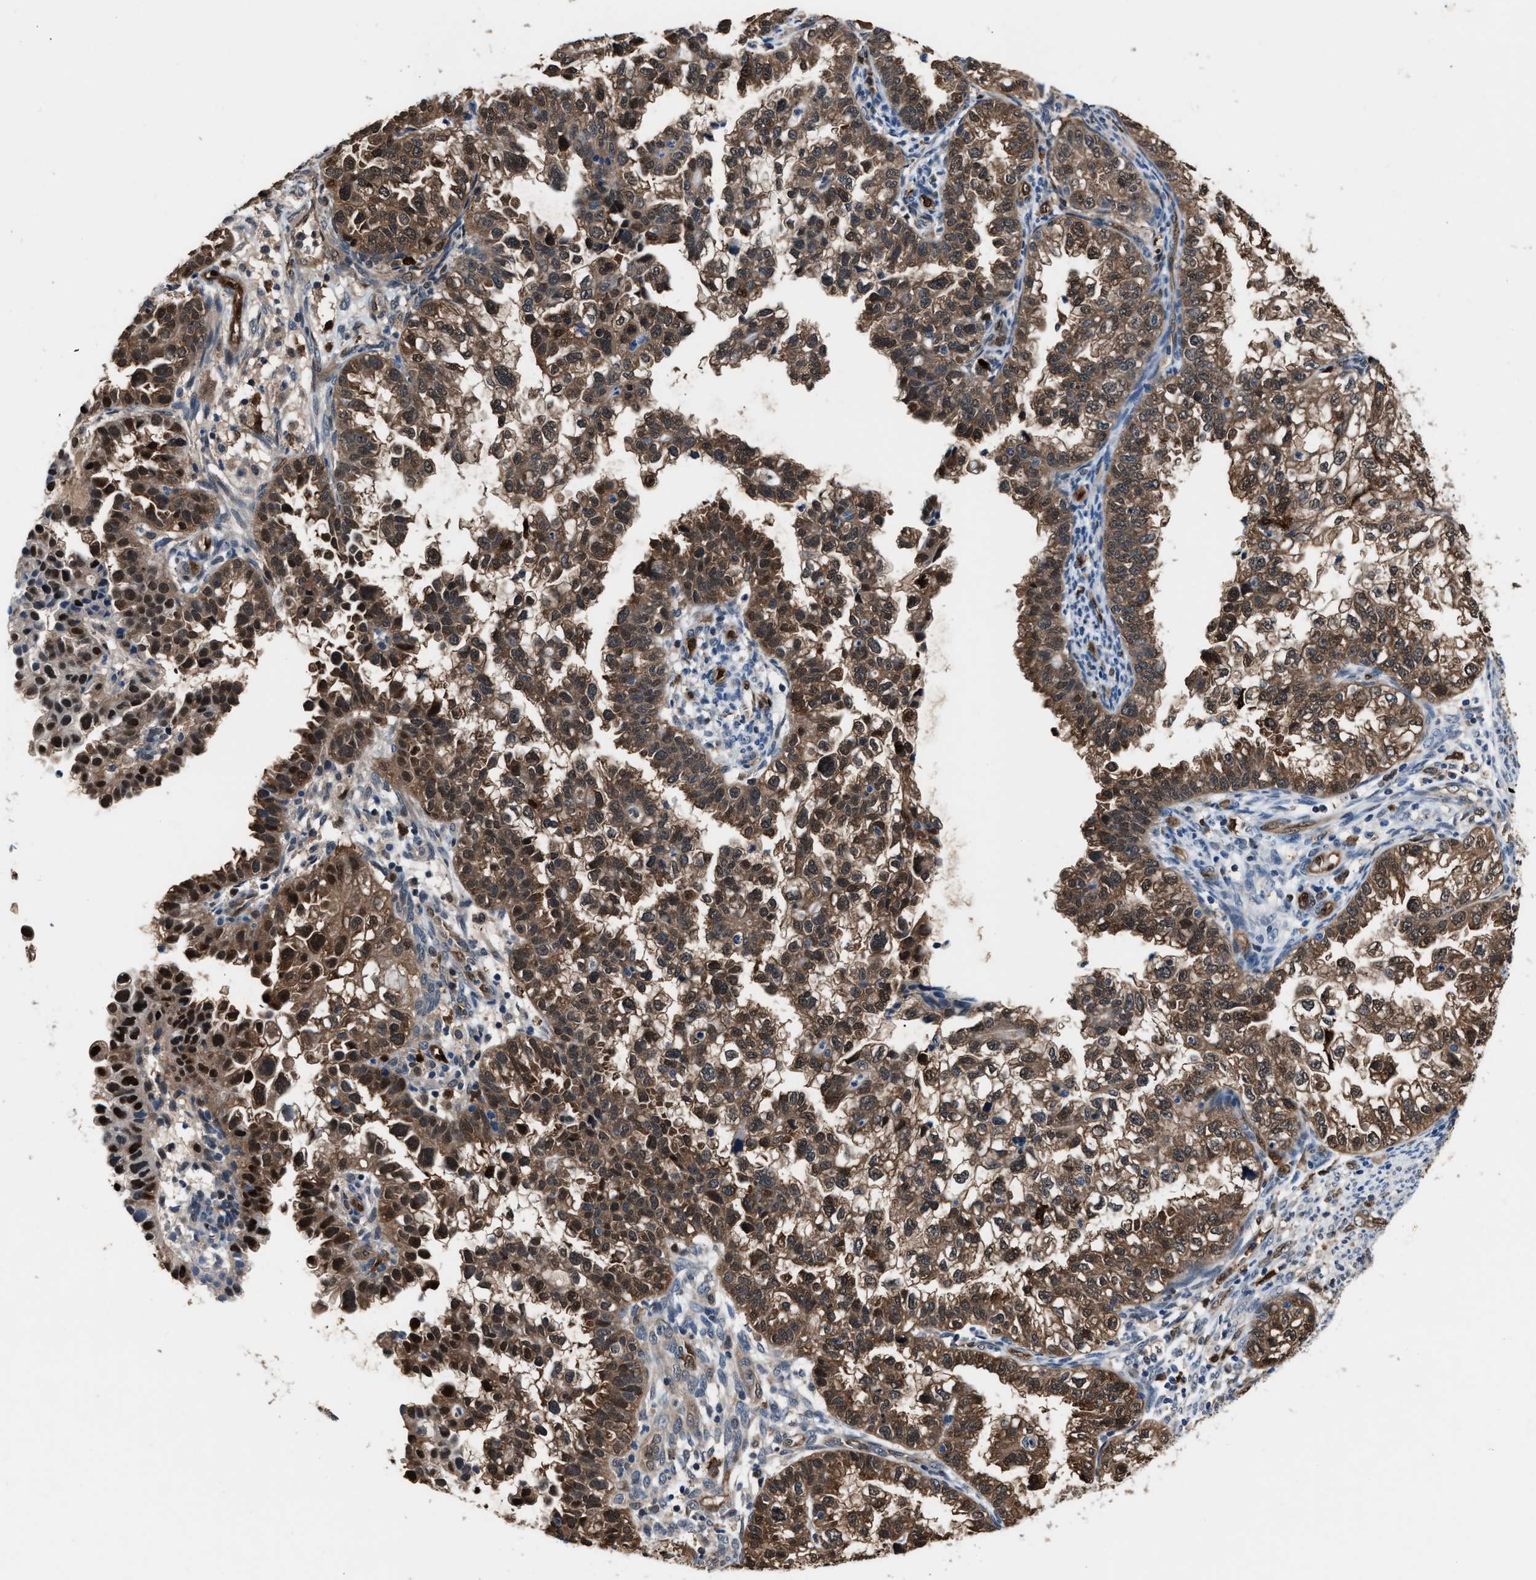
{"staining": {"intensity": "strong", "quantity": "25%-75%", "location": "cytoplasmic/membranous,nuclear"}, "tissue": "endometrial cancer", "cell_type": "Tumor cells", "image_type": "cancer", "snomed": [{"axis": "morphology", "description": "Adenocarcinoma, NOS"}, {"axis": "topography", "description": "Endometrium"}], "caption": "This is an image of immunohistochemistry (IHC) staining of adenocarcinoma (endometrial), which shows strong expression in the cytoplasmic/membranous and nuclear of tumor cells.", "gene": "PPA1", "patient": {"sex": "female", "age": 85}}